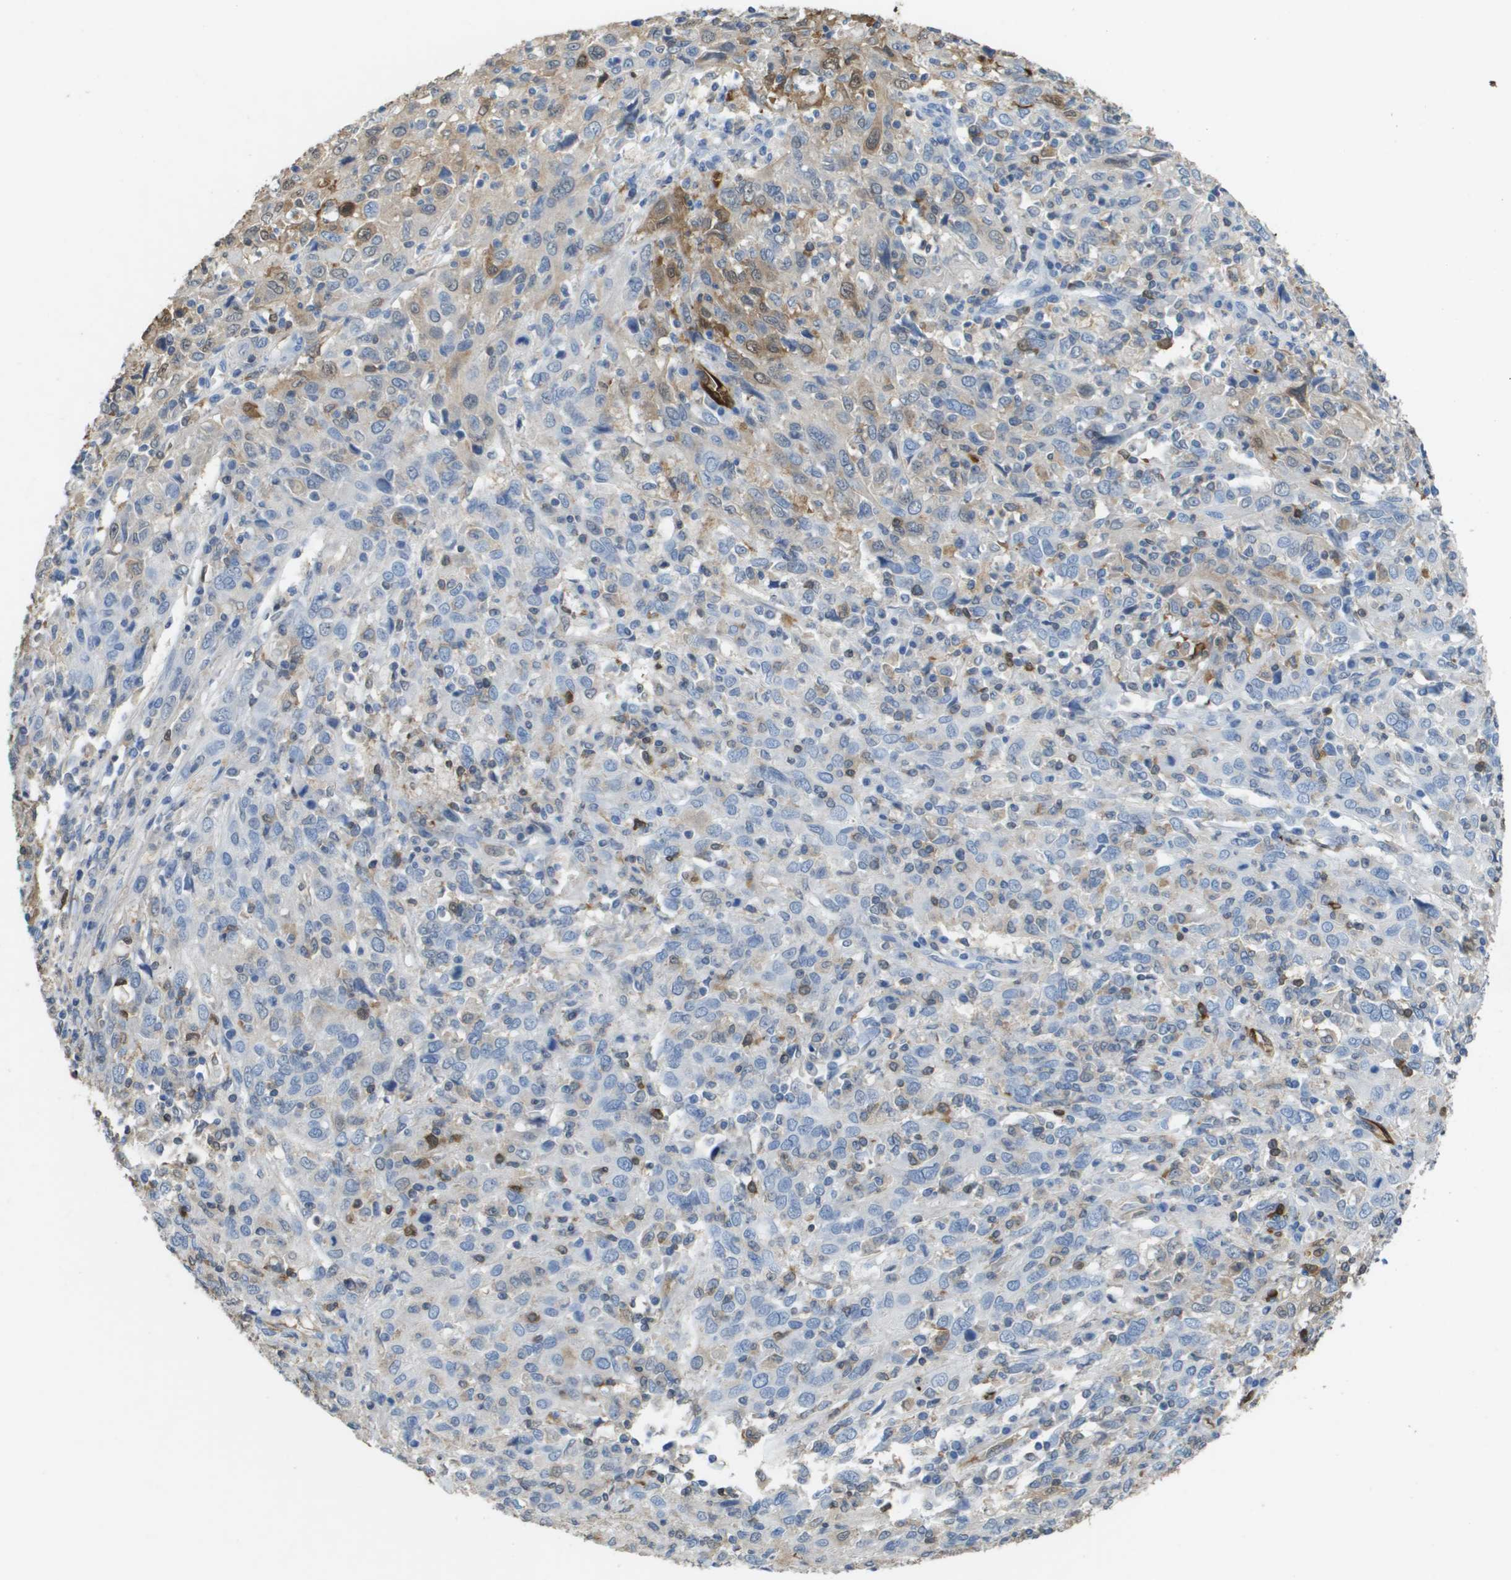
{"staining": {"intensity": "moderate", "quantity": "<25%", "location": "cytoplasmic/membranous"}, "tissue": "cervical cancer", "cell_type": "Tumor cells", "image_type": "cancer", "snomed": [{"axis": "morphology", "description": "Squamous cell carcinoma, NOS"}, {"axis": "topography", "description": "Cervix"}], "caption": "Immunohistochemical staining of squamous cell carcinoma (cervical) demonstrates moderate cytoplasmic/membranous protein expression in approximately <25% of tumor cells.", "gene": "FABP5", "patient": {"sex": "female", "age": 46}}